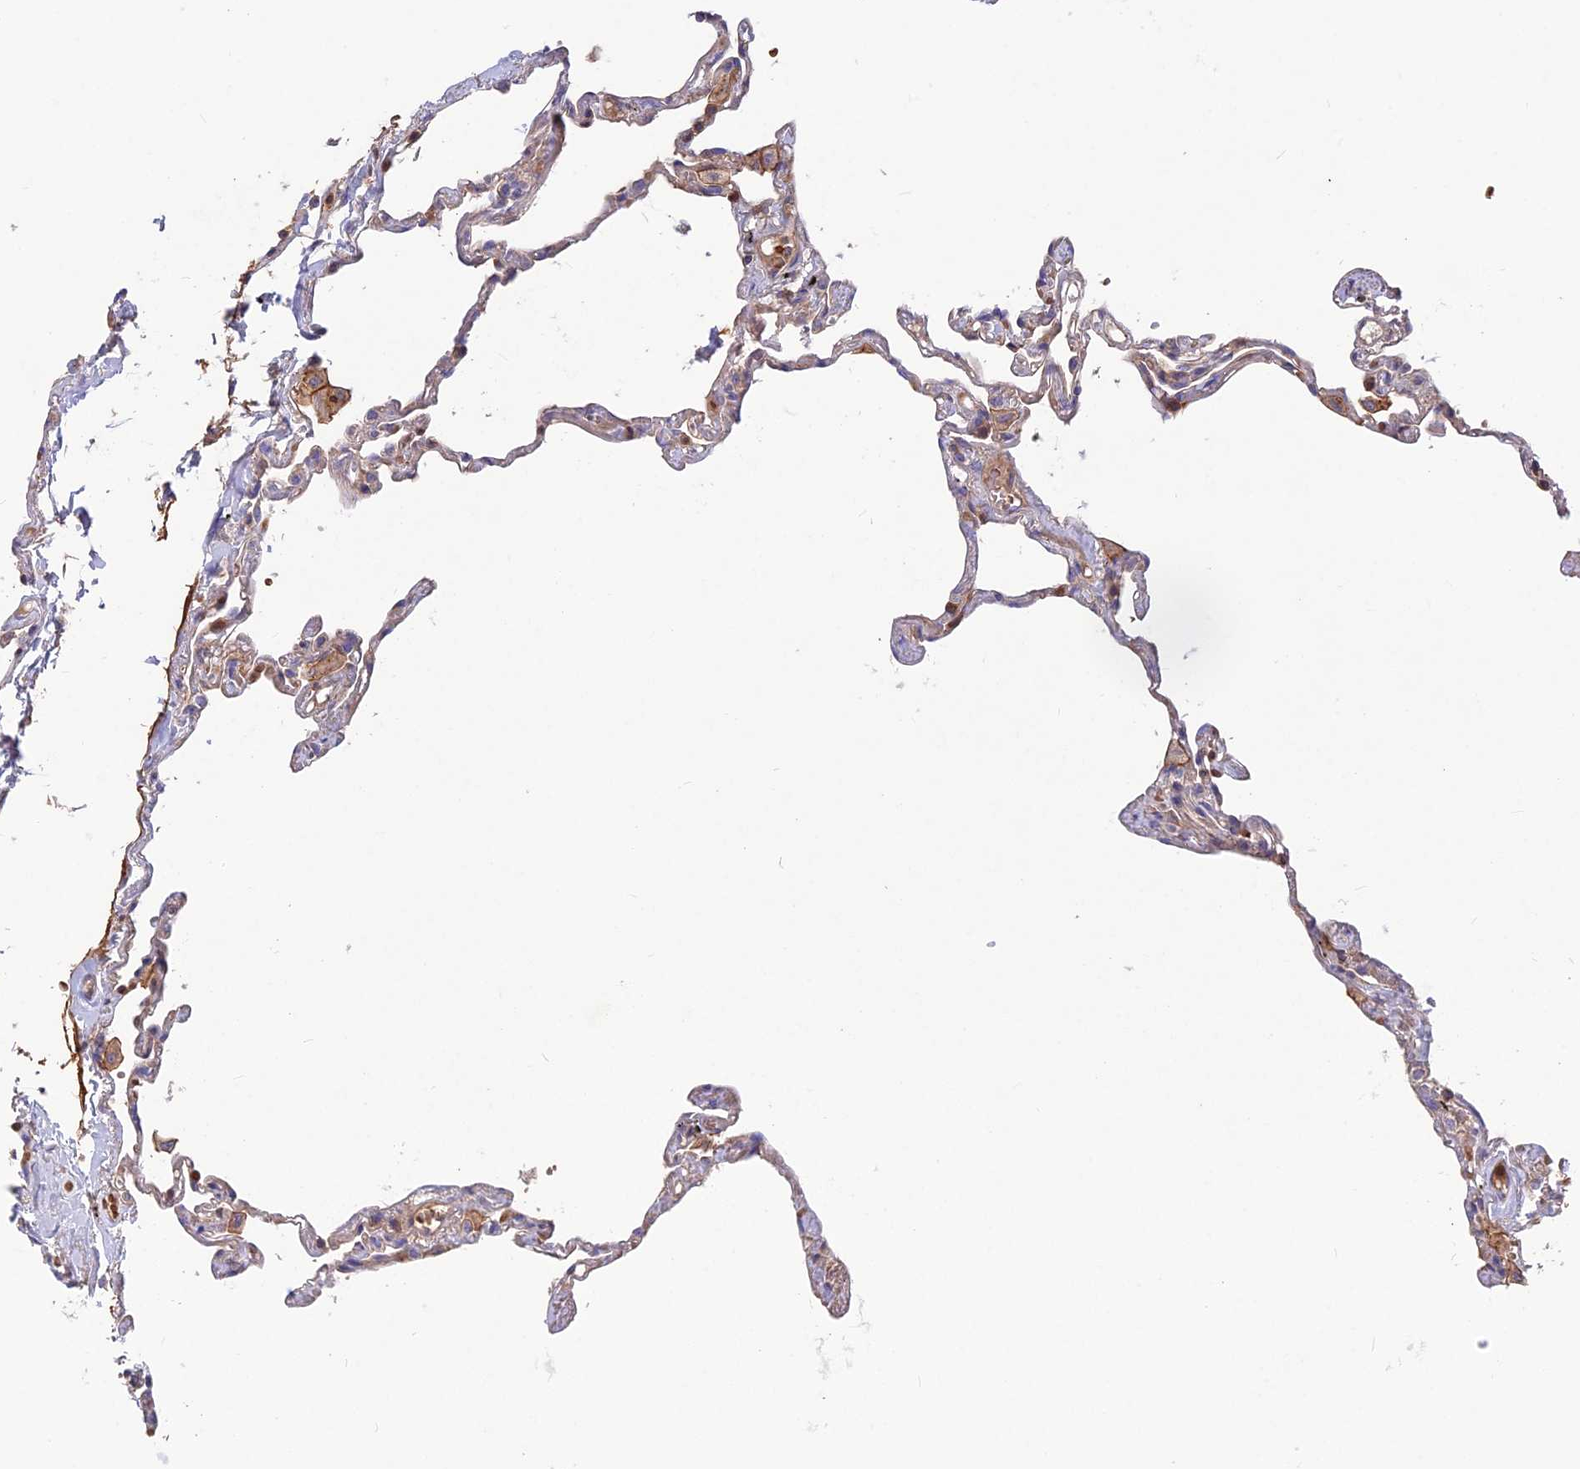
{"staining": {"intensity": "weak", "quantity": "<25%", "location": "cytoplasmic/membranous"}, "tissue": "lung", "cell_type": "Alveolar cells", "image_type": "normal", "snomed": [{"axis": "morphology", "description": "Normal tissue, NOS"}, {"axis": "topography", "description": "Lung"}], "caption": "Immunohistochemistry (IHC) of unremarkable lung shows no expression in alveolar cells. (Brightfield microscopy of DAB (3,3'-diaminobenzidine) immunohistochemistry (IHC) at high magnification).", "gene": "CPNE7", "patient": {"sex": "female", "age": 67}}